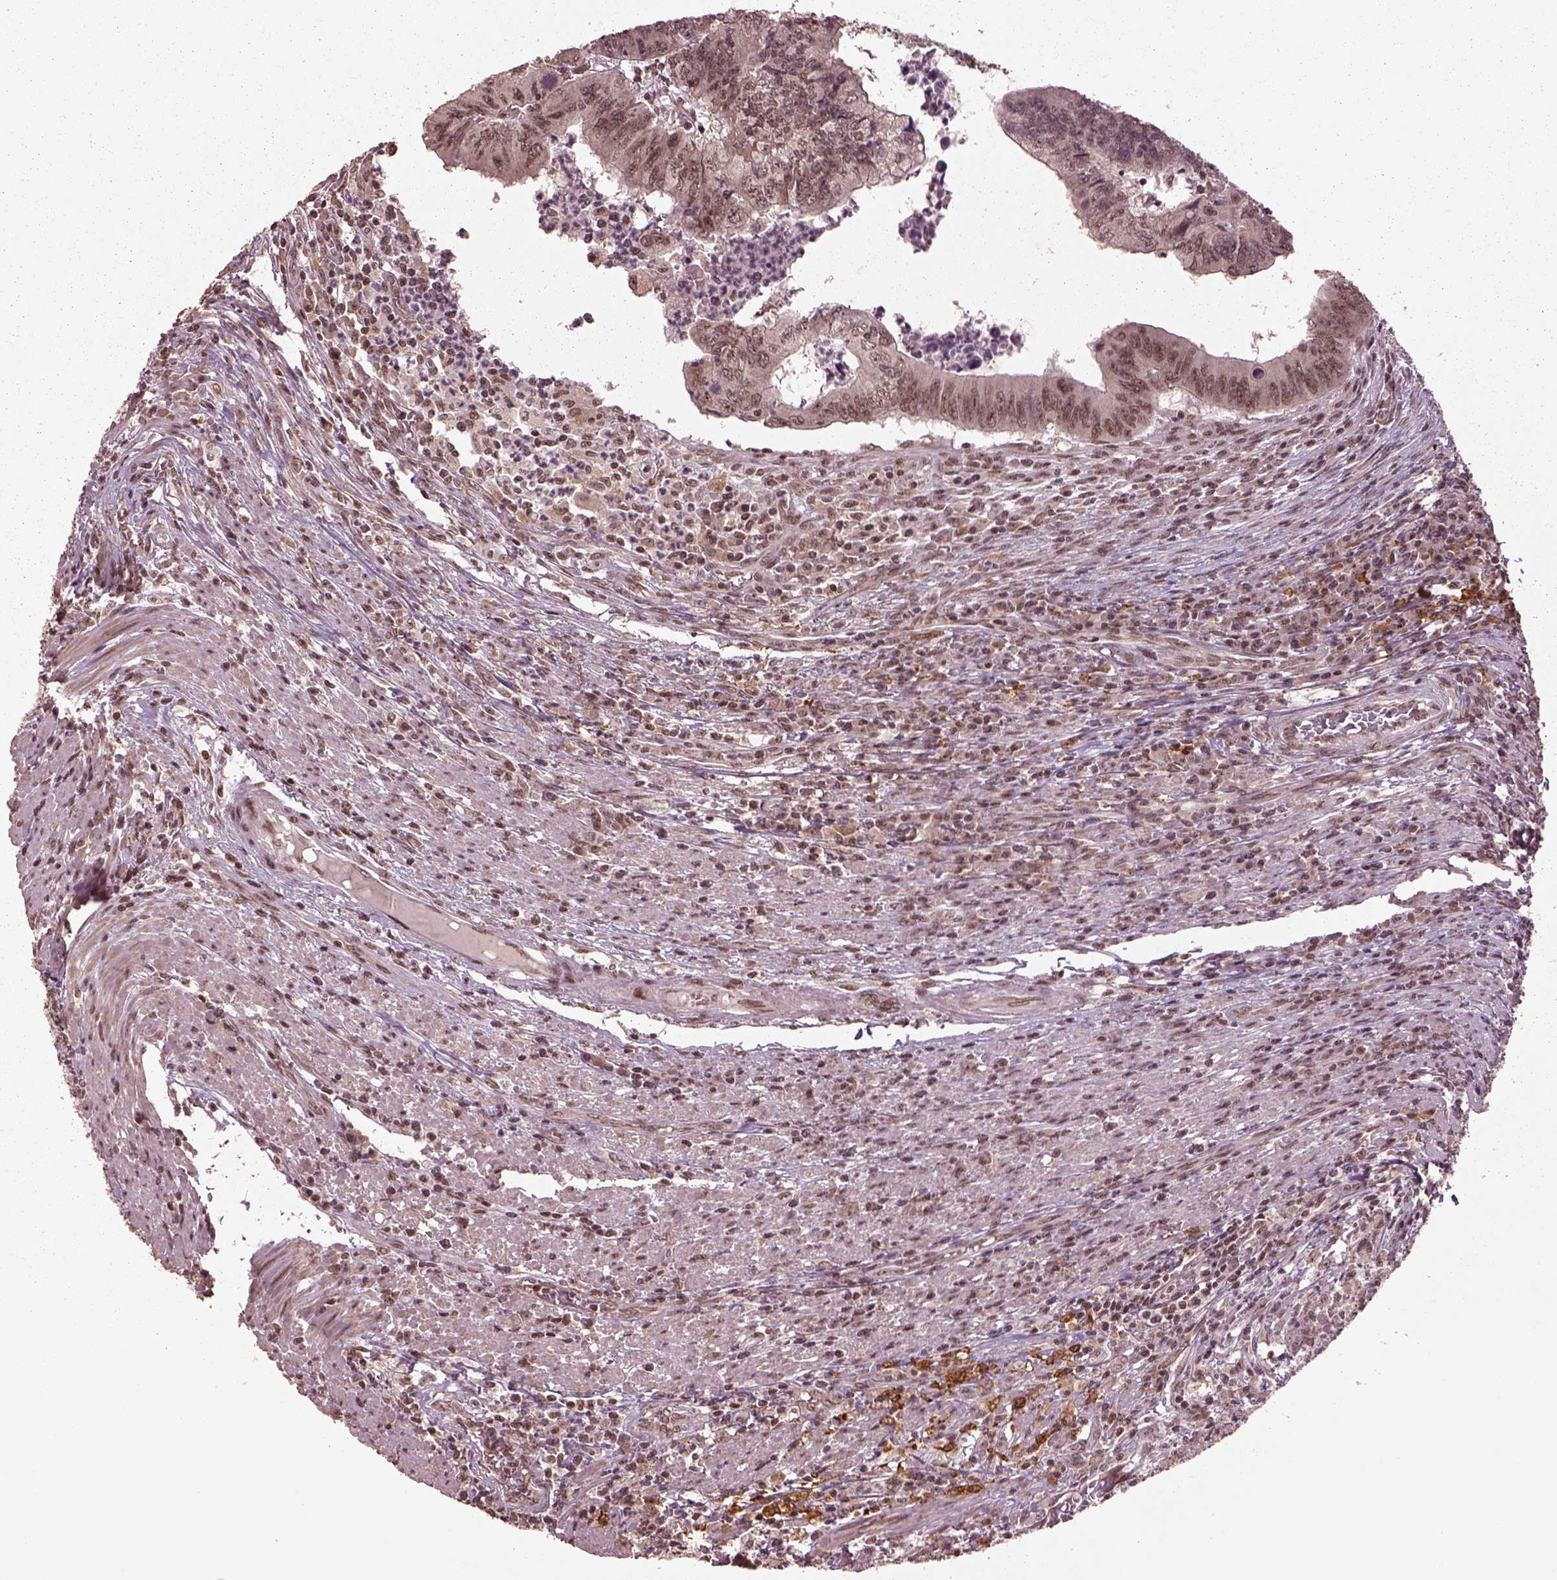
{"staining": {"intensity": "moderate", "quantity": ">75%", "location": "nuclear"}, "tissue": "colorectal cancer", "cell_type": "Tumor cells", "image_type": "cancer", "snomed": [{"axis": "morphology", "description": "Adenocarcinoma, NOS"}, {"axis": "topography", "description": "Colon"}], "caption": "Immunohistochemical staining of human colorectal cancer shows moderate nuclear protein staining in about >75% of tumor cells.", "gene": "BRD9", "patient": {"sex": "male", "age": 53}}